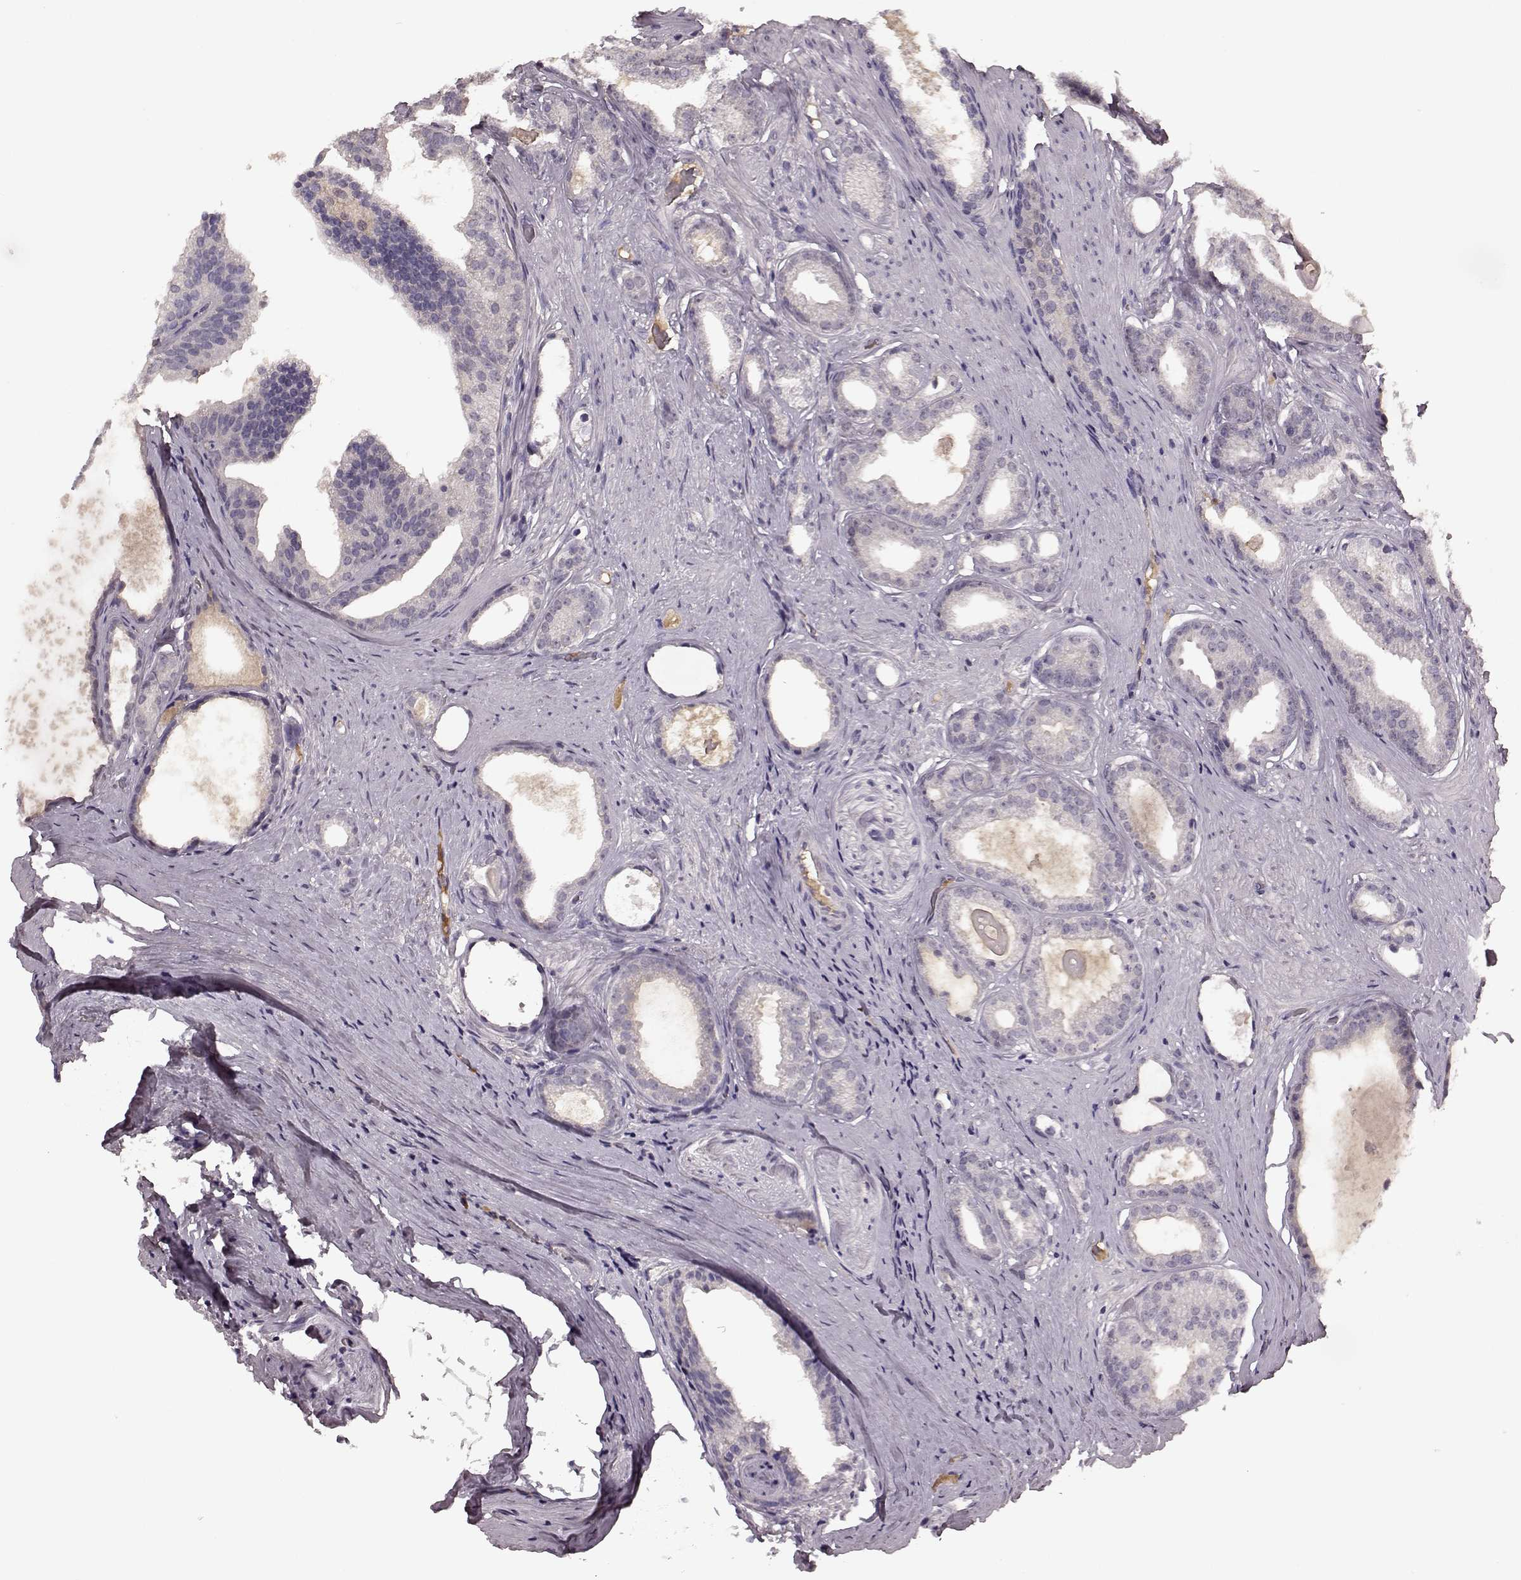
{"staining": {"intensity": "negative", "quantity": "none", "location": "none"}, "tissue": "prostate cancer", "cell_type": "Tumor cells", "image_type": "cancer", "snomed": [{"axis": "morphology", "description": "Adenocarcinoma, Low grade"}, {"axis": "topography", "description": "Prostate"}], "caption": "IHC image of prostate low-grade adenocarcinoma stained for a protein (brown), which exhibits no expression in tumor cells. Brightfield microscopy of immunohistochemistry stained with DAB (brown) and hematoxylin (blue), captured at high magnification.", "gene": "NRL", "patient": {"sex": "male", "age": 65}}